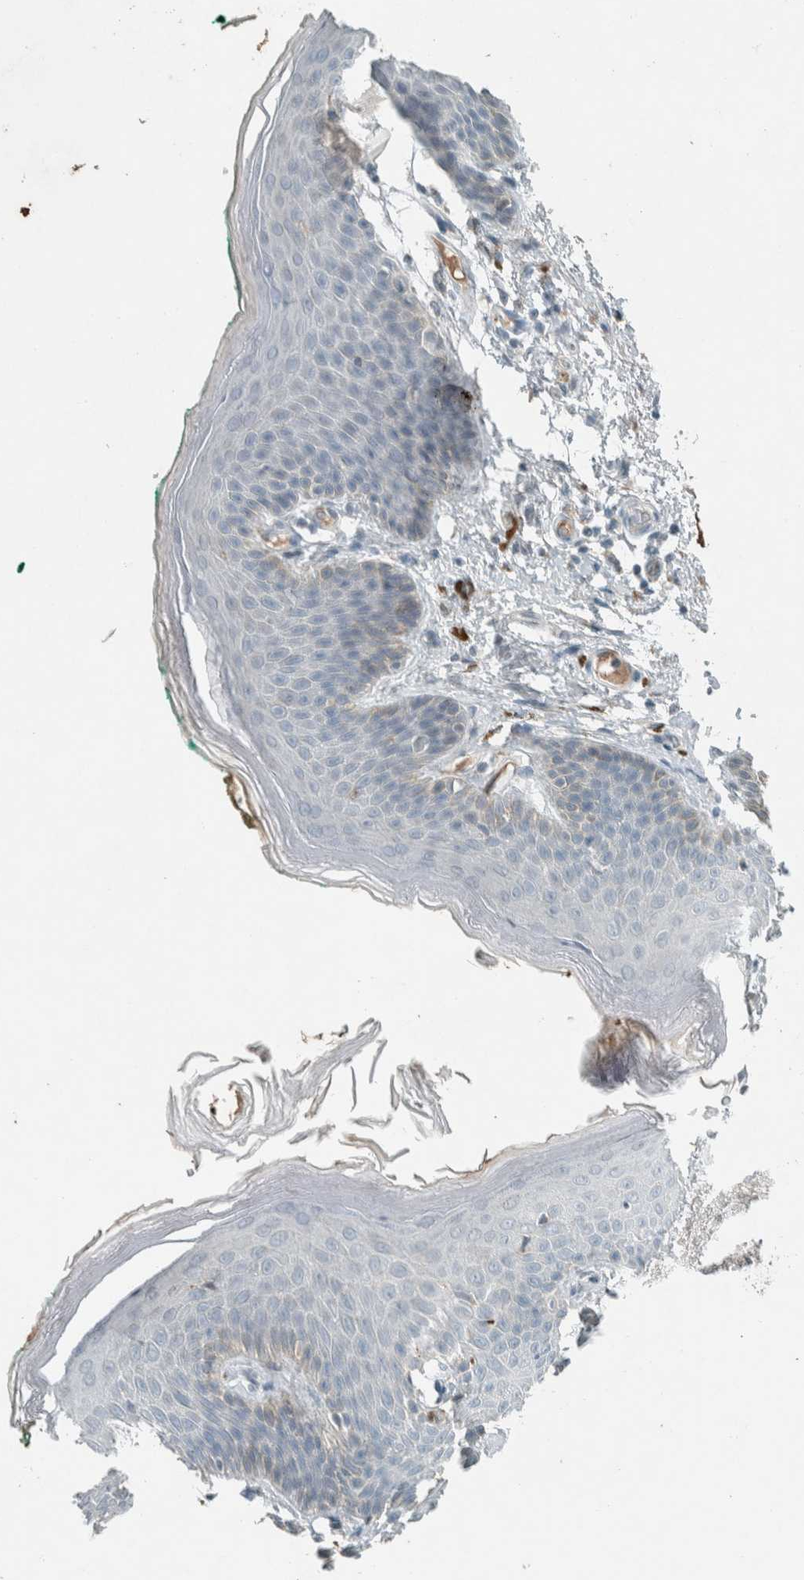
{"staining": {"intensity": "weak", "quantity": "<25%", "location": "cytoplasmic/membranous"}, "tissue": "skin", "cell_type": "Epidermal cells", "image_type": "normal", "snomed": [{"axis": "morphology", "description": "Normal tissue, NOS"}, {"axis": "topography", "description": "Anal"}], "caption": "An image of skin stained for a protein shows no brown staining in epidermal cells. Brightfield microscopy of immunohistochemistry stained with DAB (3,3'-diaminobenzidine) (brown) and hematoxylin (blue), captured at high magnification.", "gene": "CERCAM", "patient": {"sex": "male", "age": 74}}